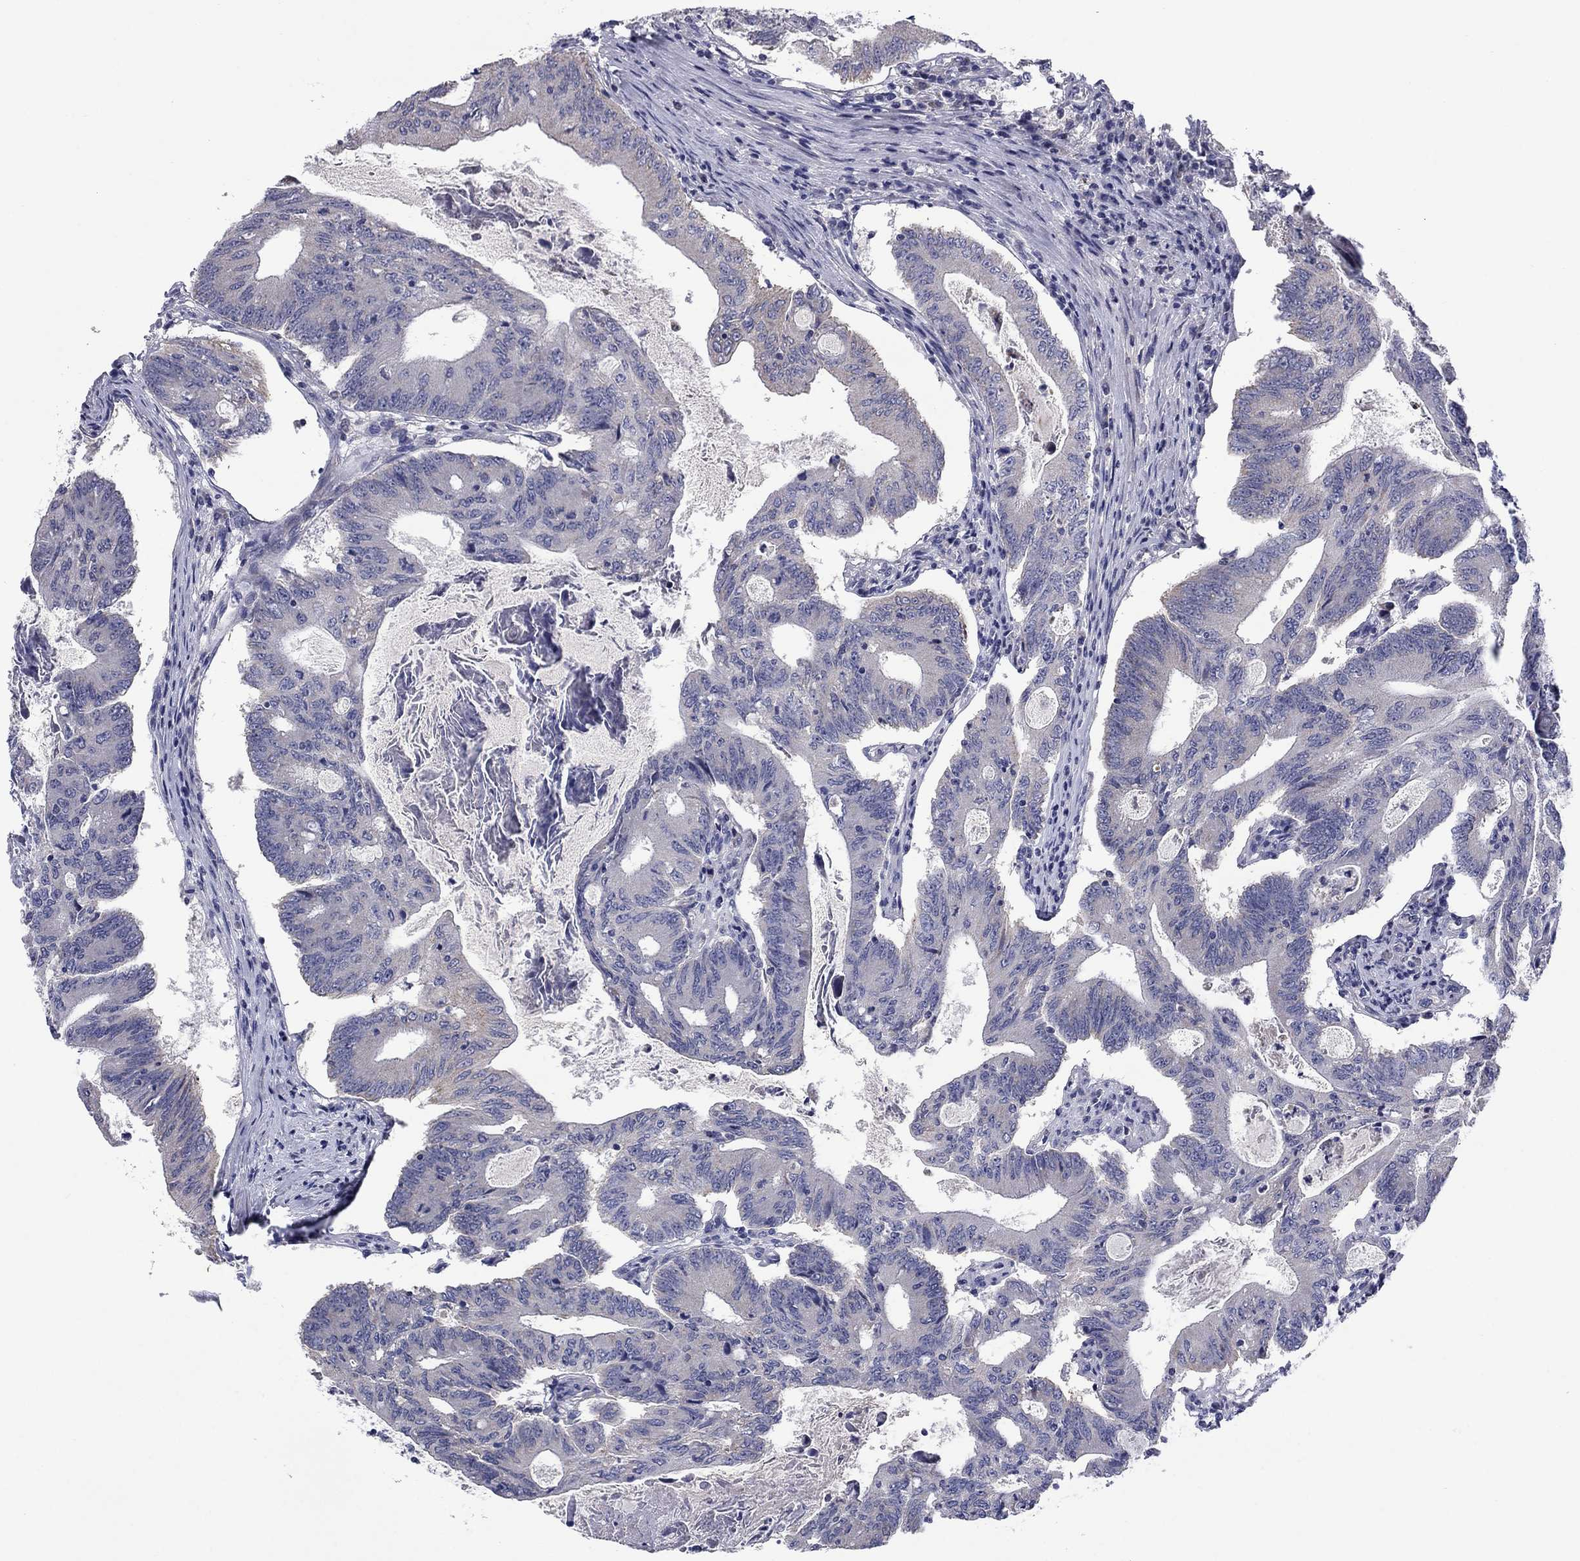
{"staining": {"intensity": "negative", "quantity": "none", "location": "none"}, "tissue": "colorectal cancer", "cell_type": "Tumor cells", "image_type": "cancer", "snomed": [{"axis": "morphology", "description": "Adenocarcinoma, NOS"}, {"axis": "topography", "description": "Colon"}], "caption": "A high-resolution photomicrograph shows immunohistochemistry (IHC) staining of colorectal cancer, which demonstrates no significant staining in tumor cells.", "gene": "FRK", "patient": {"sex": "female", "age": 70}}